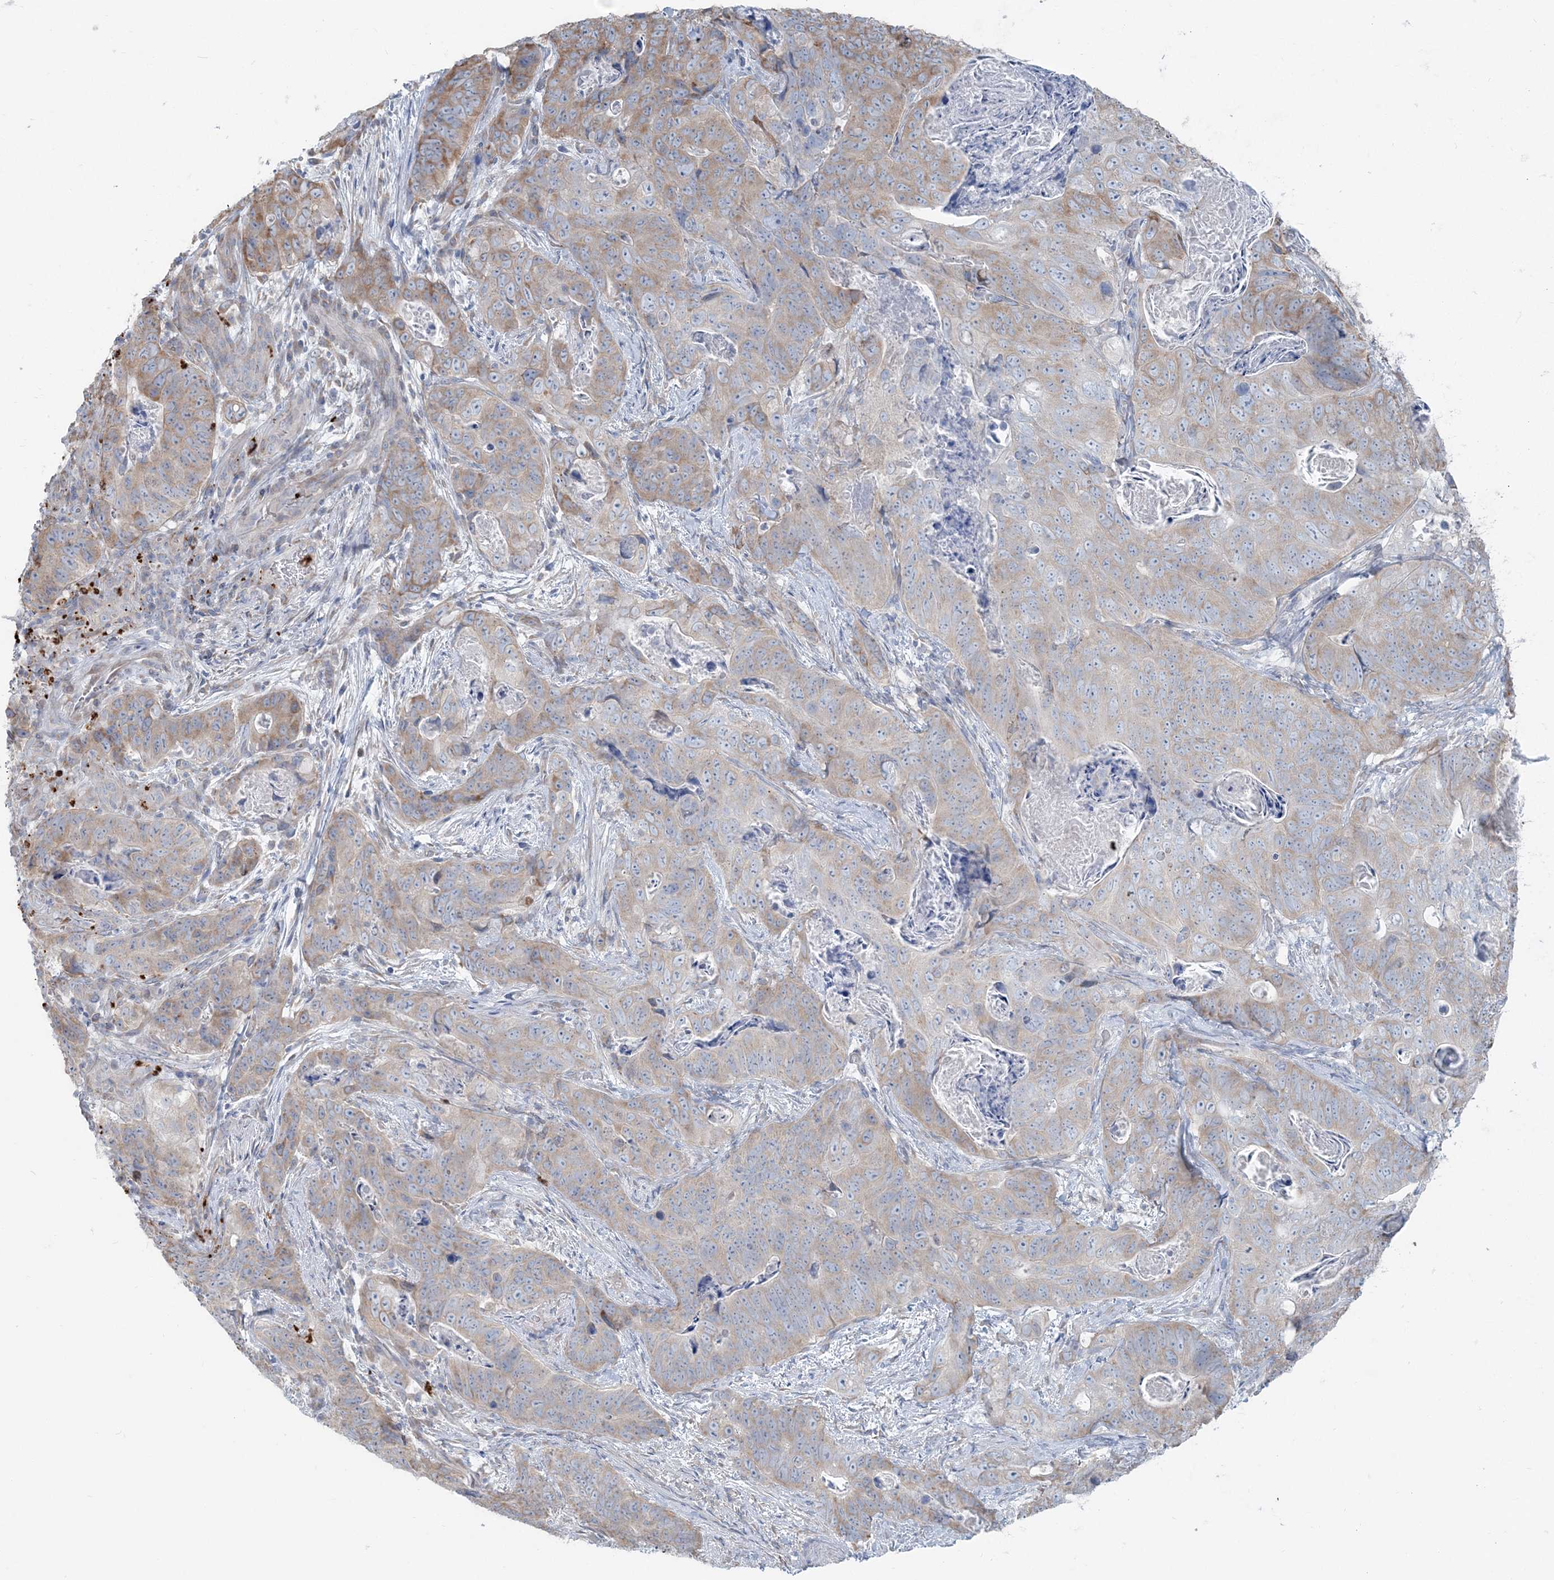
{"staining": {"intensity": "weak", "quantity": "25%-75%", "location": "cytoplasmic/membranous"}, "tissue": "stomach cancer", "cell_type": "Tumor cells", "image_type": "cancer", "snomed": [{"axis": "morphology", "description": "Normal tissue, NOS"}, {"axis": "morphology", "description": "Adenocarcinoma, NOS"}, {"axis": "topography", "description": "Stomach"}], "caption": "Immunohistochemical staining of adenocarcinoma (stomach) displays low levels of weak cytoplasmic/membranous protein positivity in about 25%-75% of tumor cells.", "gene": "CCNJ", "patient": {"sex": "female", "age": 89}}